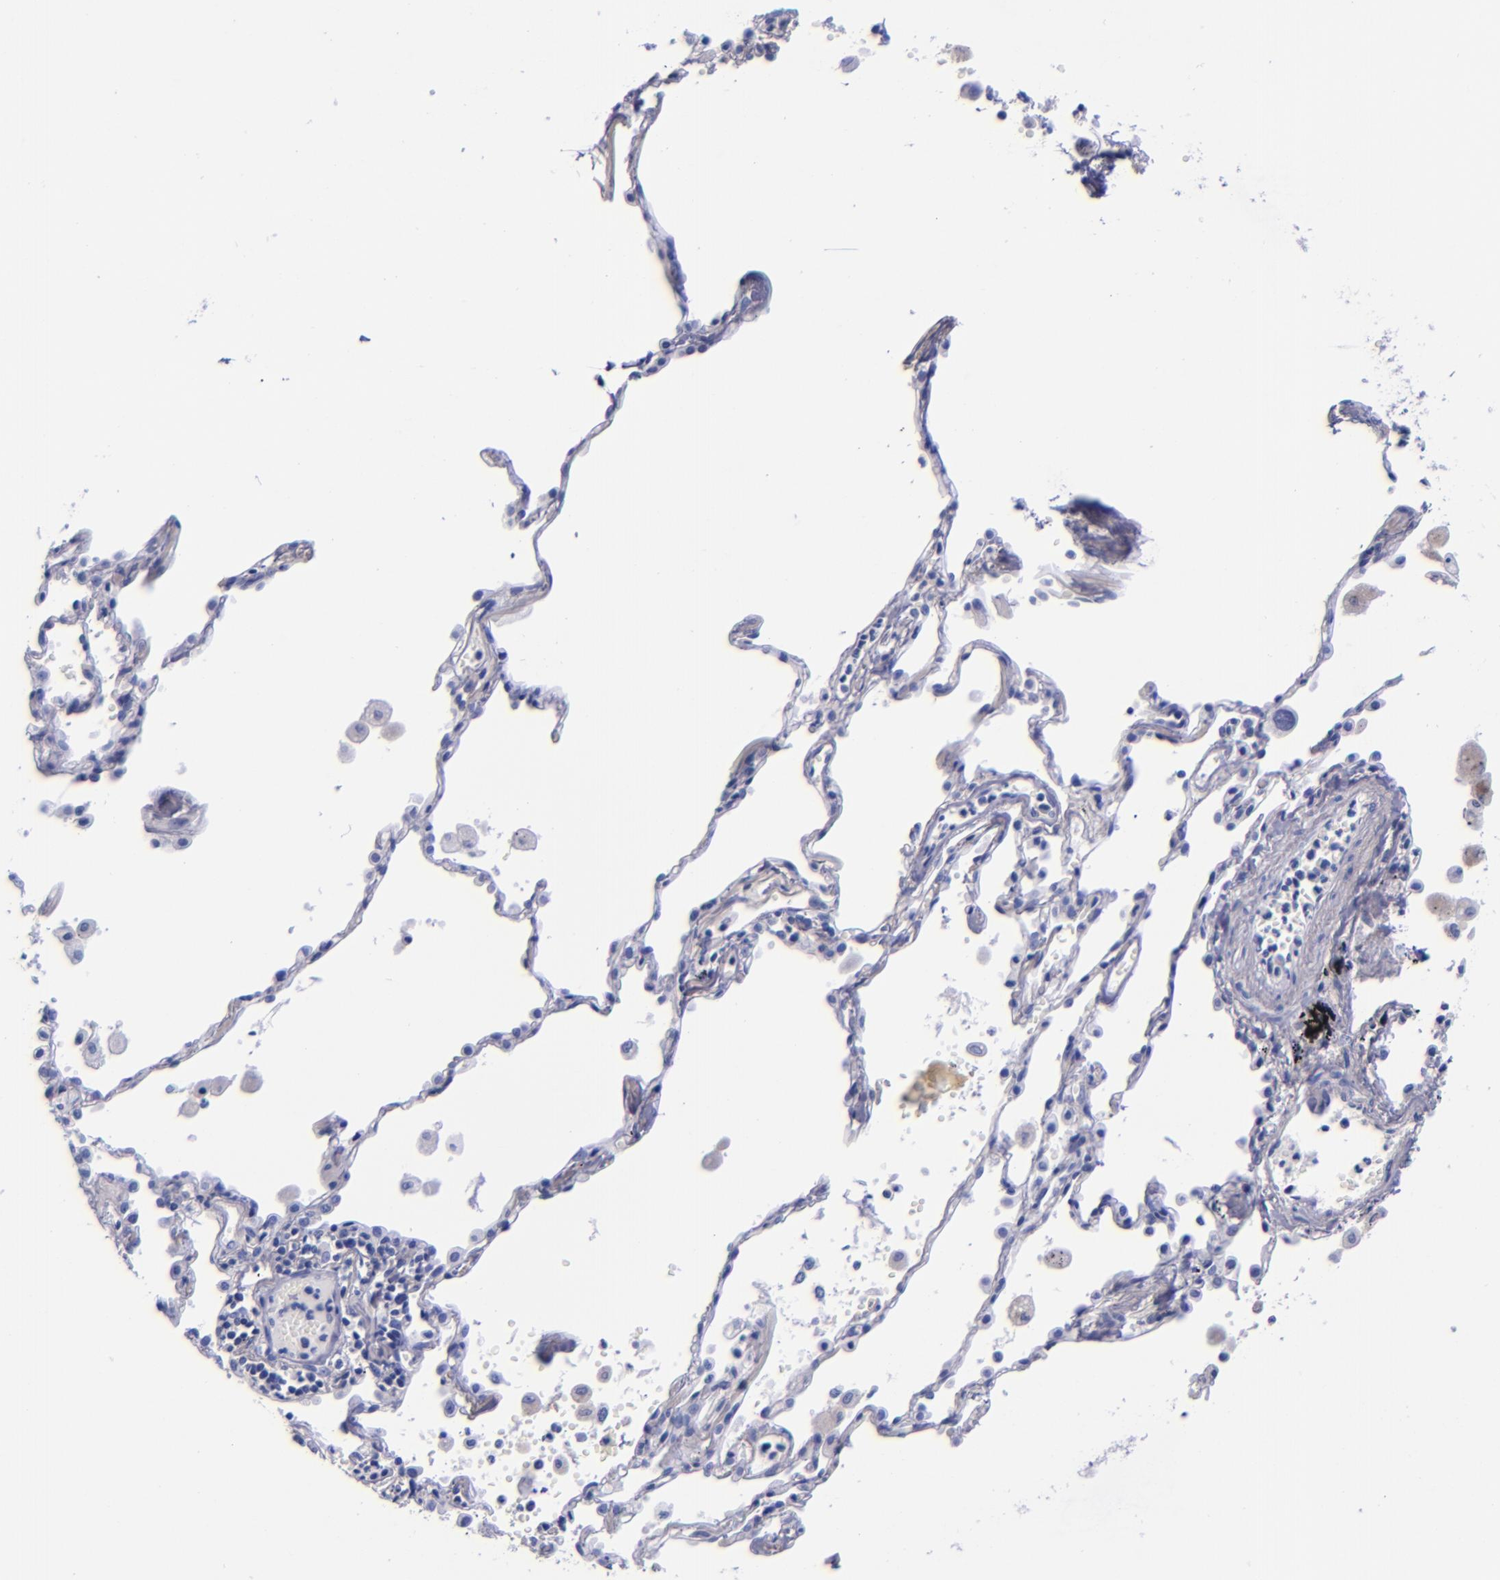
{"staining": {"intensity": "negative", "quantity": "none", "location": "none"}, "tissue": "lung cancer", "cell_type": "Tumor cells", "image_type": "cancer", "snomed": [{"axis": "morphology", "description": "Squamous cell carcinoma, NOS"}, {"axis": "topography", "description": "Lung"}], "caption": "IHC of human lung cancer (squamous cell carcinoma) displays no staining in tumor cells.", "gene": "SV2A", "patient": {"sex": "male", "age": 71}}